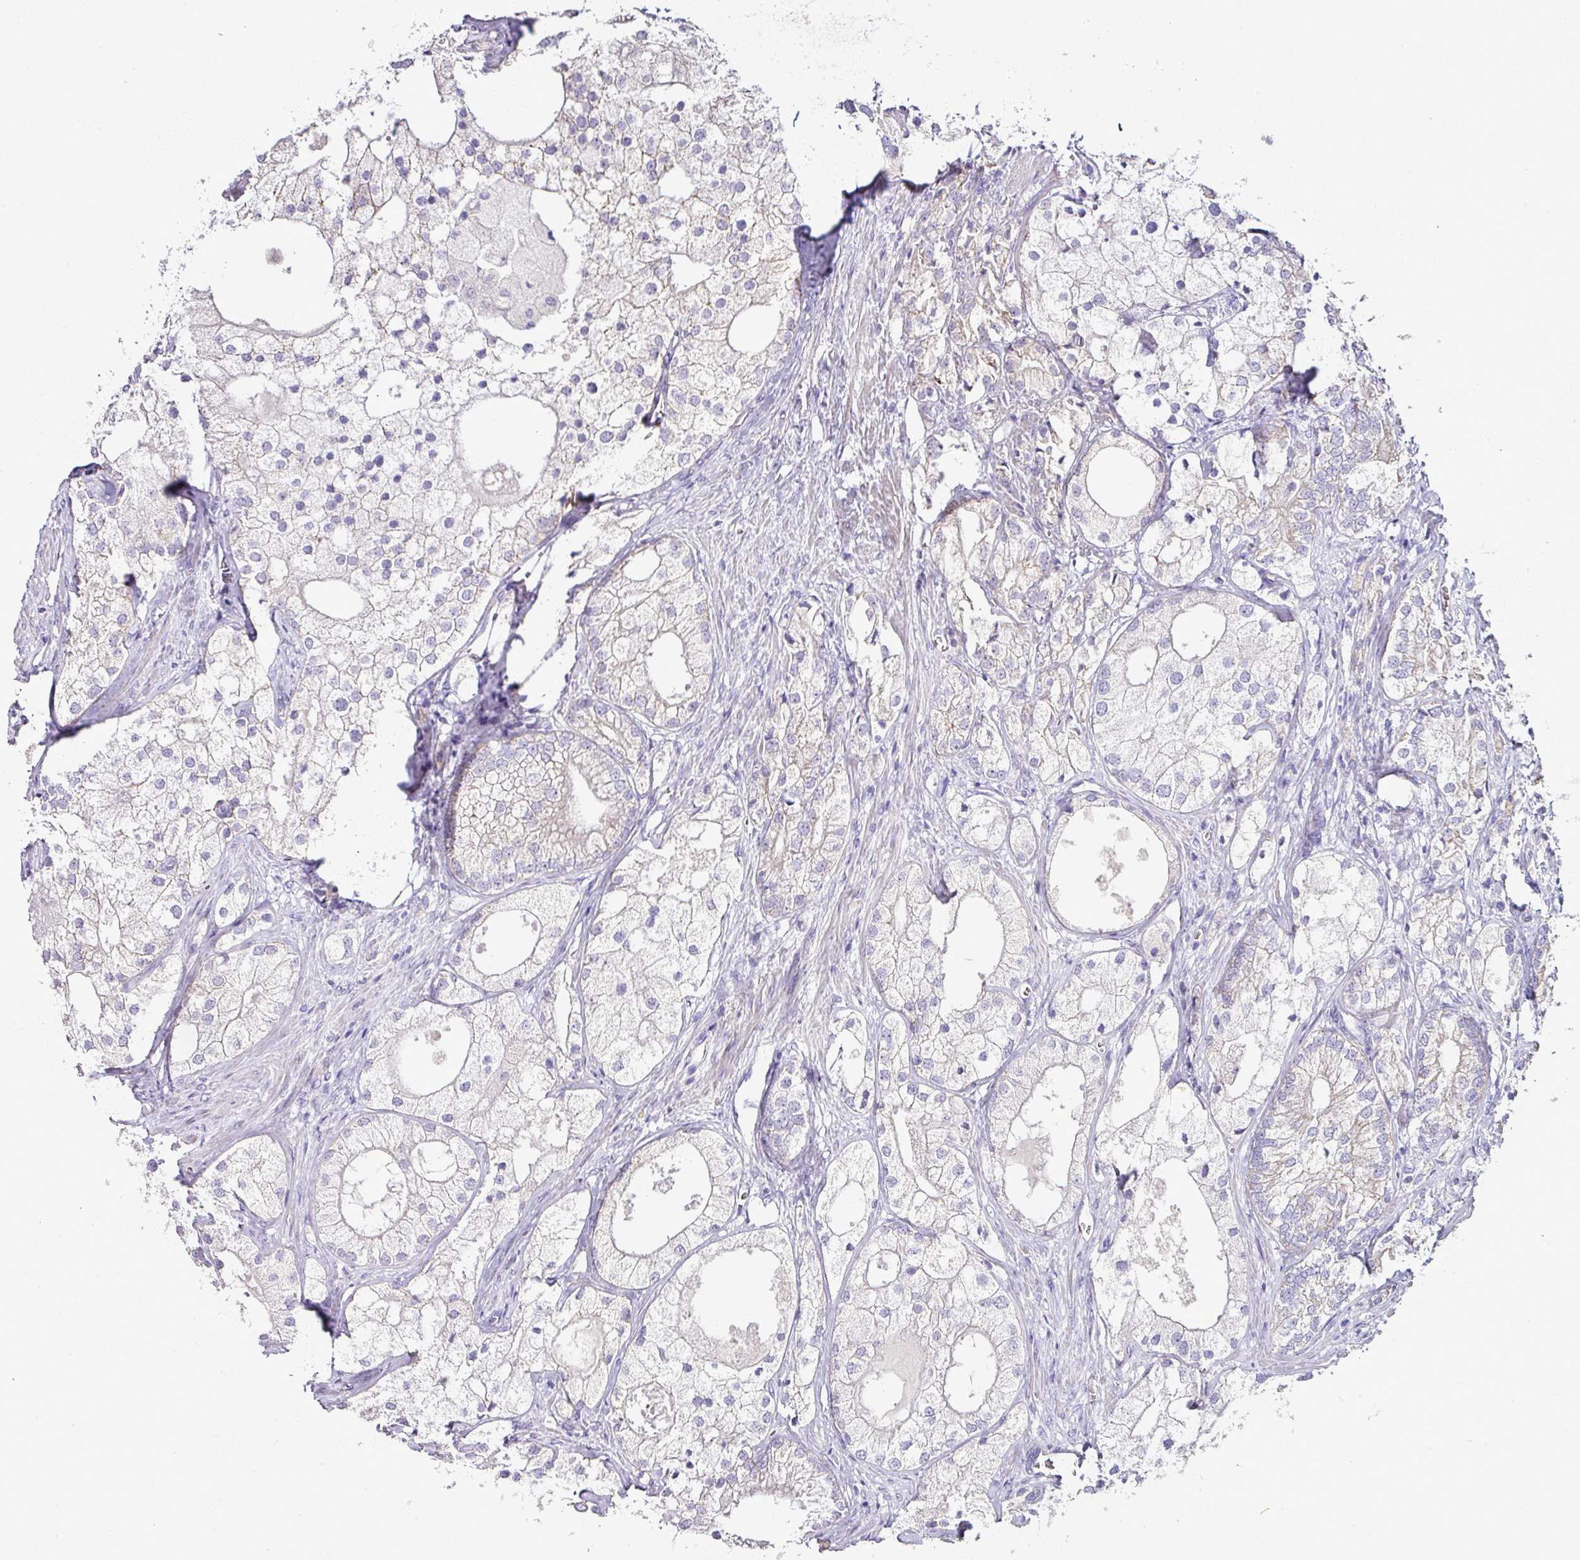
{"staining": {"intensity": "negative", "quantity": "none", "location": "none"}, "tissue": "prostate cancer", "cell_type": "Tumor cells", "image_type": "cancer", "snomed": [{"axis": "morphology", "description": "Adenocarcinoma, Low grade"}, {"axis": "topography", "description": "Prostate"}], "caption": "High magnification brightfield microscopy of prostate cancer (low-grade adenocarcinoma) stained with DAB (3,3'-diaminobenzidine) (brown) and counterstained with hematoxylin (blue): tumor cells show no significant expression. Nuclei are stained in blue.", "gene": "NAPSA", "patient": {"sex": "male", "age": 69}}